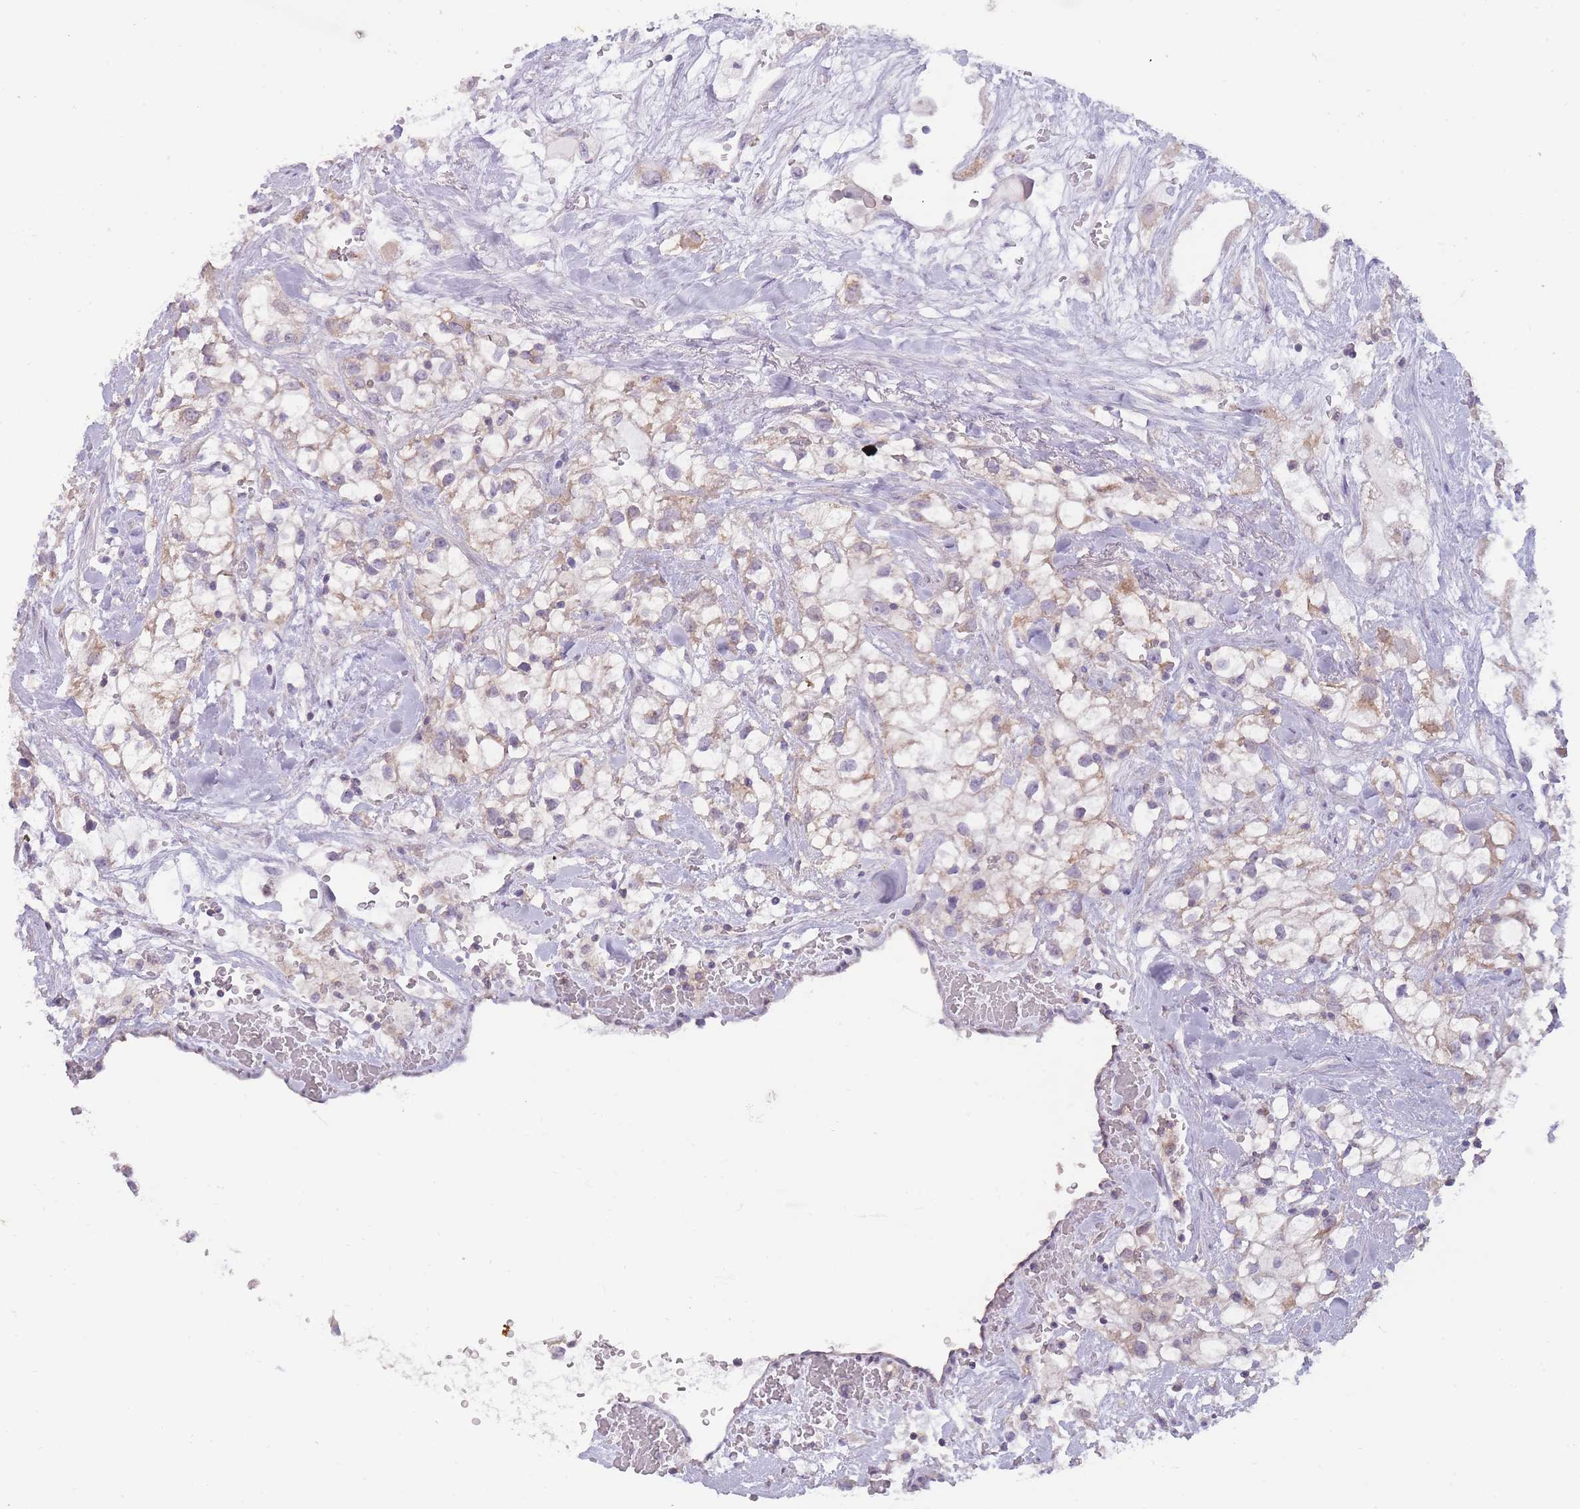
{"staining": {"intensity": "weak", "quantity": ">75%", "location": "cytoplasmic/membranous"}, "tissue": "renal cancer", "cell_type": "Tumor cells", "image_type": "cancer", "snomed": [{"axis": "morphology", "description": "Adenocarcinoma, NOS"}, {"axis": "topography", "description": "Kidney"}], "caption": "High-power microscopy captured an immunohistochemistry (IHC) micrograph of adenocarcinoma (renal), revealing weak cytoplasmic/membranous positivity in approximately >75% of tumor cells.", "gene": "MRPS18C", "patient": {"sex": "male", "age": 59}}